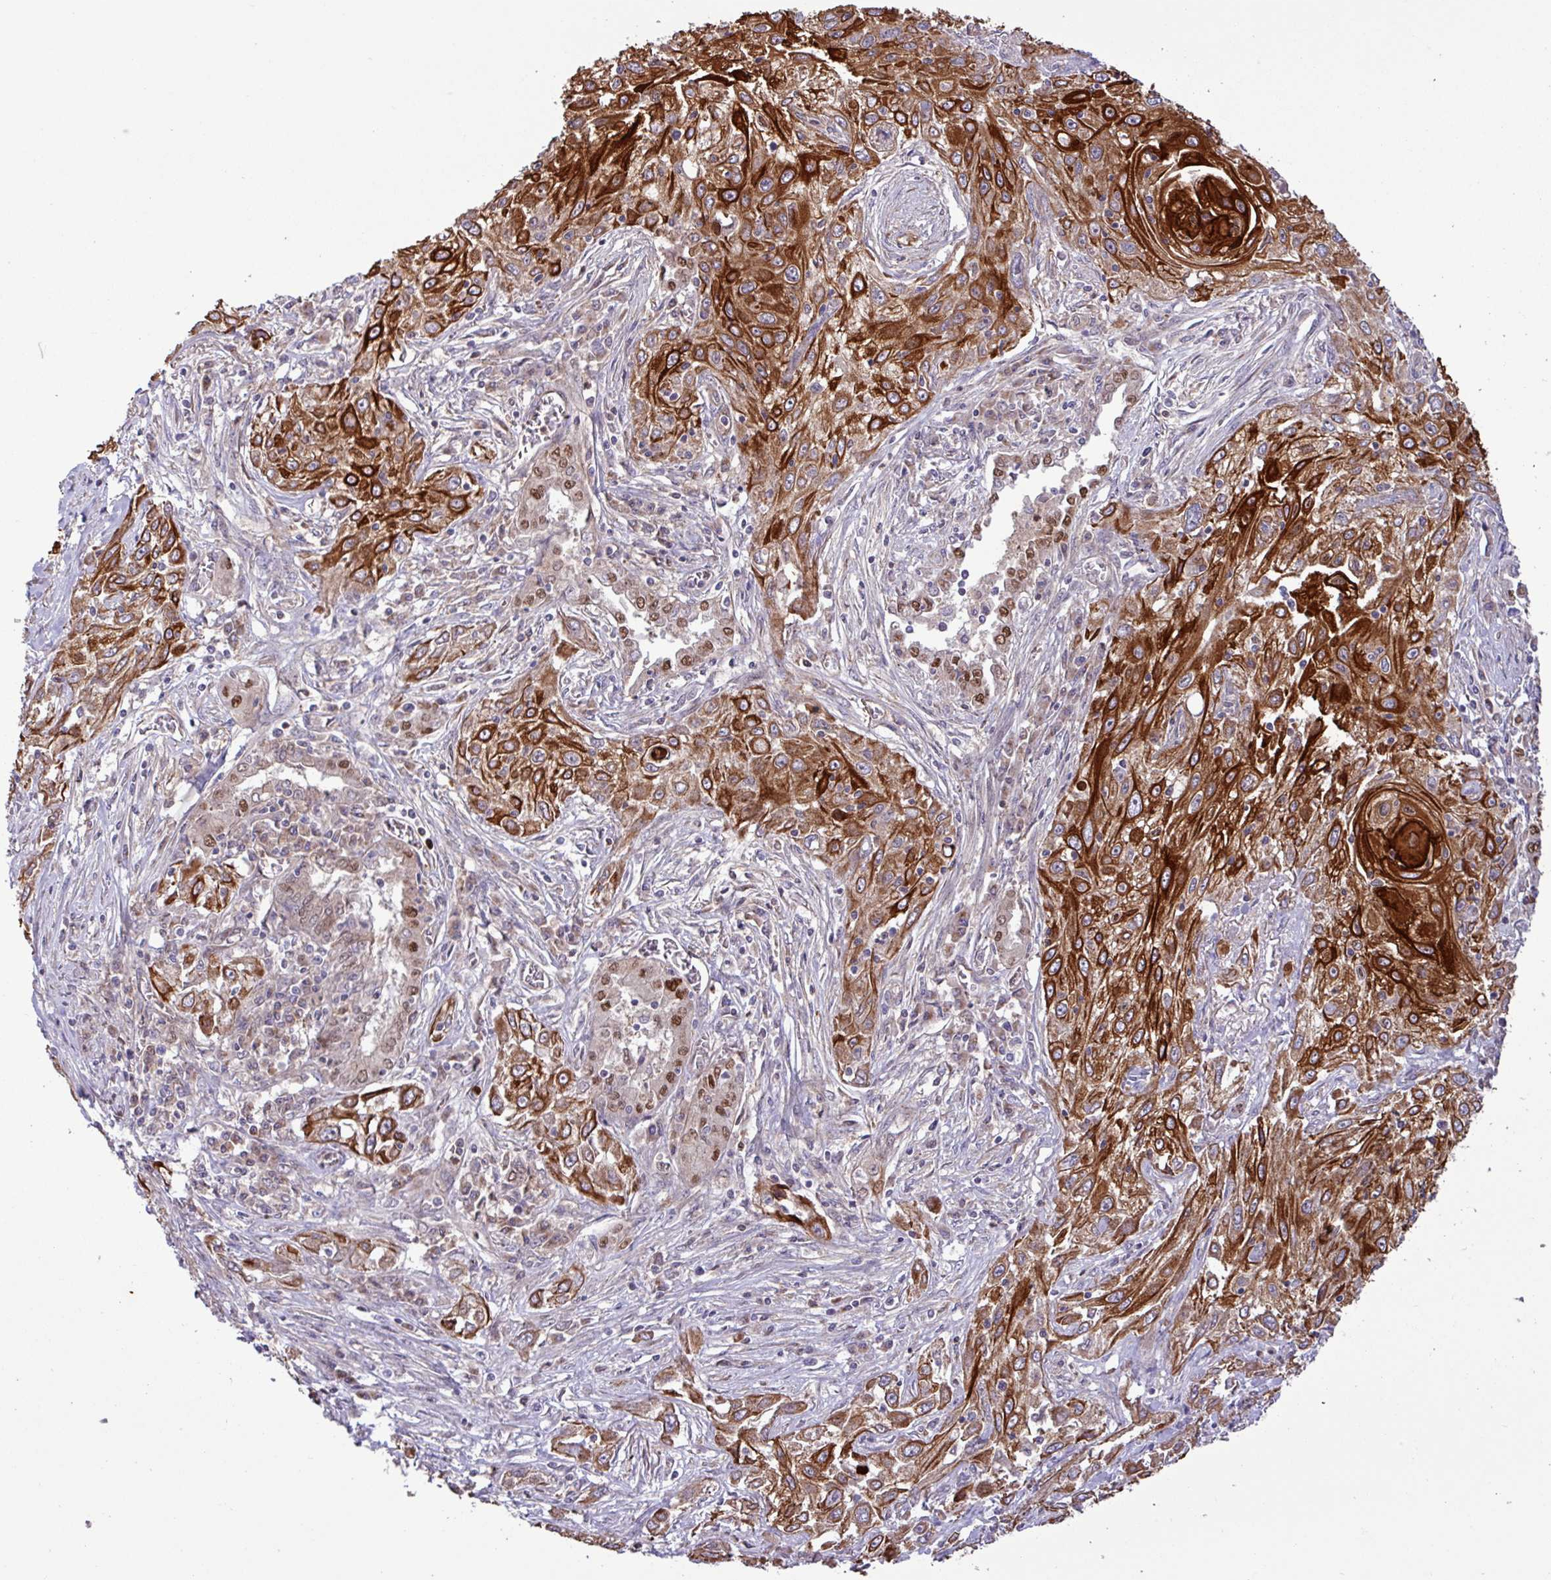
{"staining": {"intensity": "strong", "quantity": ">75%", "location": "cytoplasmic/membranous"}, "tissue": "lung cancer", "cell_type": "Tumor cells", "image_type": "cancer", "snomed": [{"axis": "morphology", "description": "Squamous cell carcinoma, NOS"}, {"axis": "topography", "description": "Lung"}], "caption": "Human squamous cell carcinoma (lung) stained with a brown dye displays strong cytoplasmic/membranous positive positivity in approximately >75% of tumor cells.", "gene": "CNTRL", "patient": {"sex": "female", "age": 69}}